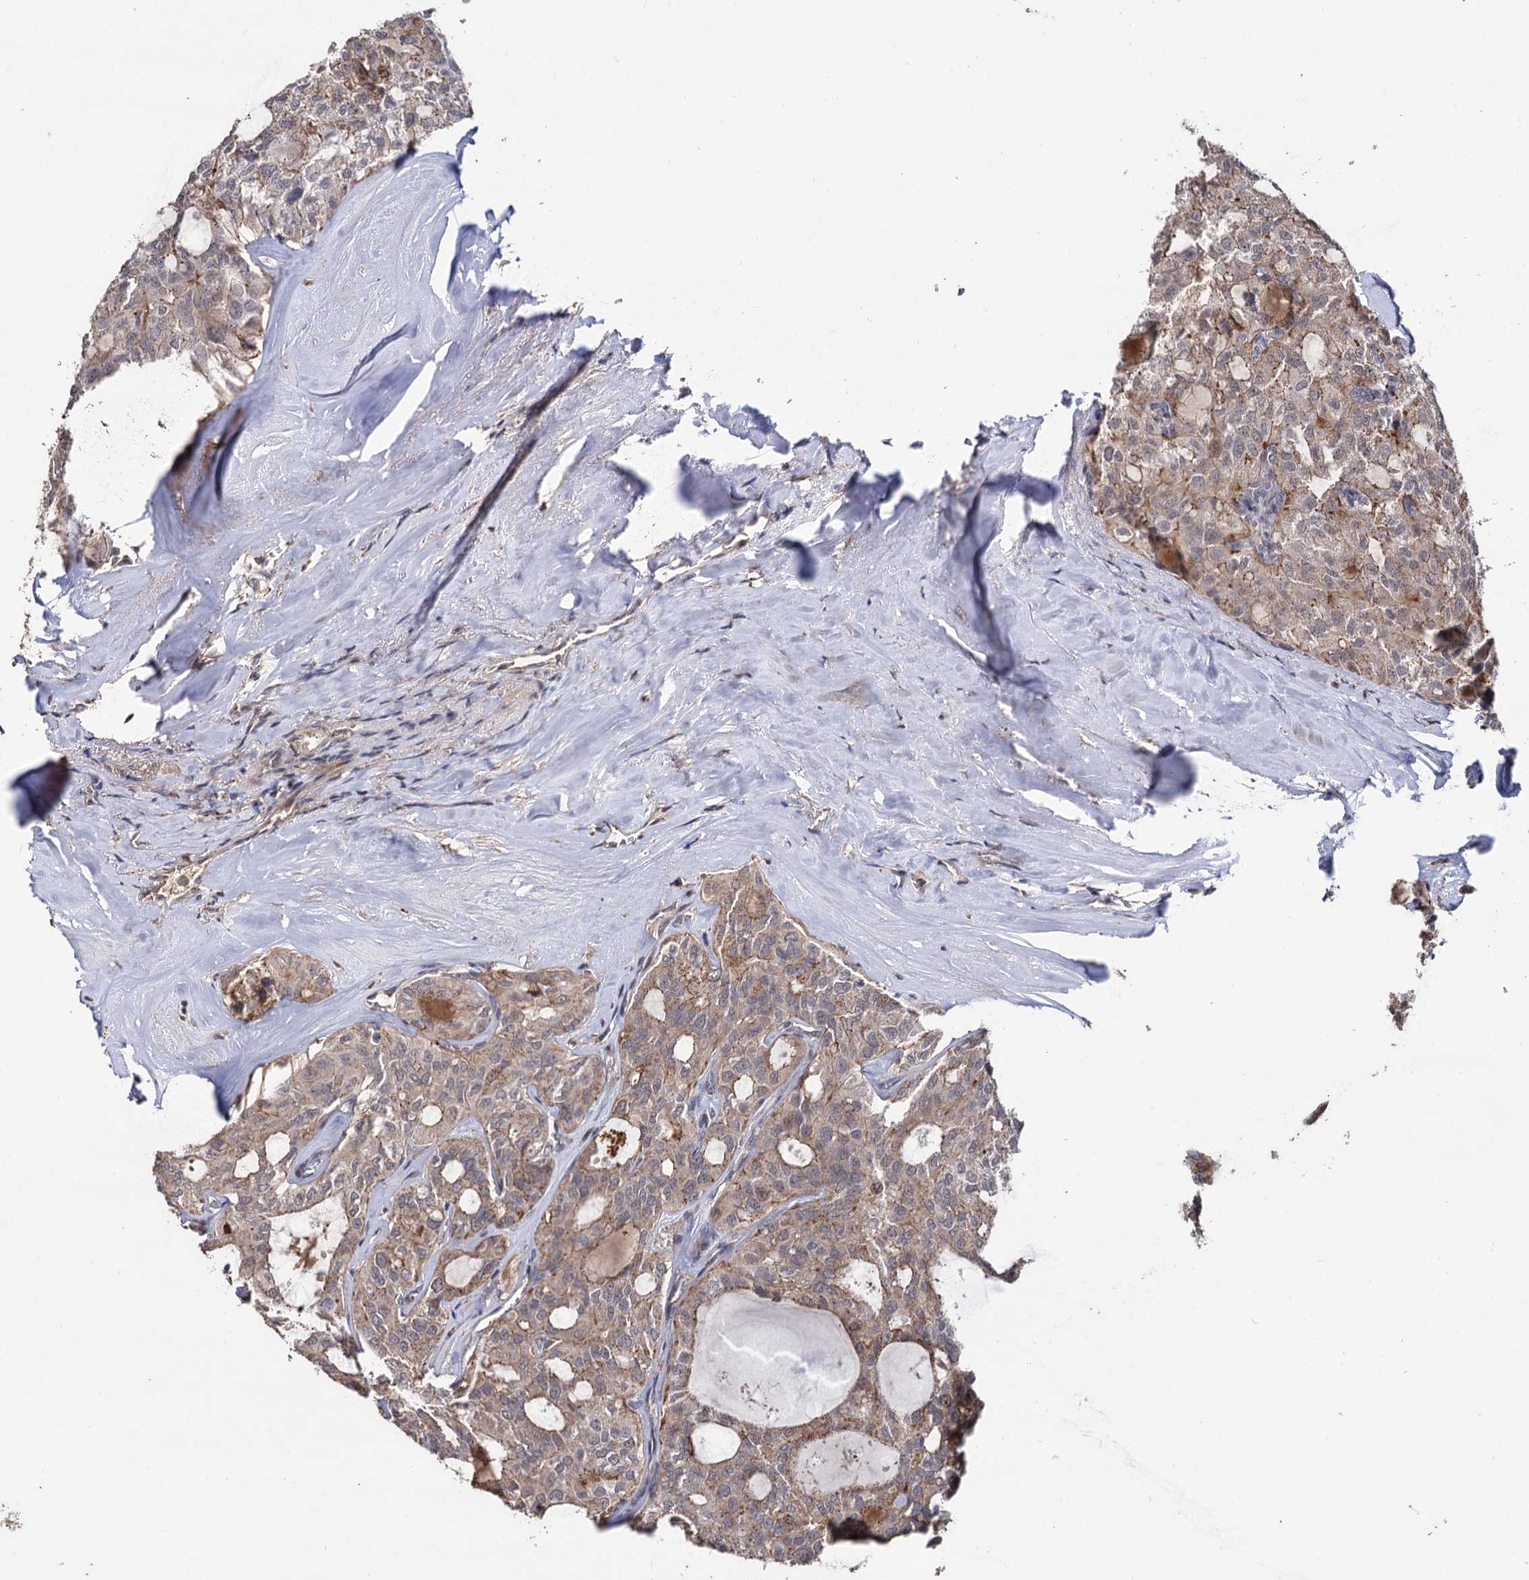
{"staining": {"intensity": "moderate", "quantity": "<25%", "location": "cytoplasmic/membranous"}, "tissue": "thyroid cancer", "cell_type": "Tumor cells", "image_type": "cancer", "snomed": [{"axis": "morphology", "description": "Follicular adenoma carcinoma, NOS"}, {"axis": "topography", "description": "Thyroid gland"}], "caption": "Immunohistochemical staining of human thyroid cancer exhibits moderate cytoplasmic/membranous protein staining in about <25% of tumor cells.", "gene": "MICAL2", "patient": {"sex": "male", "age": 75}}